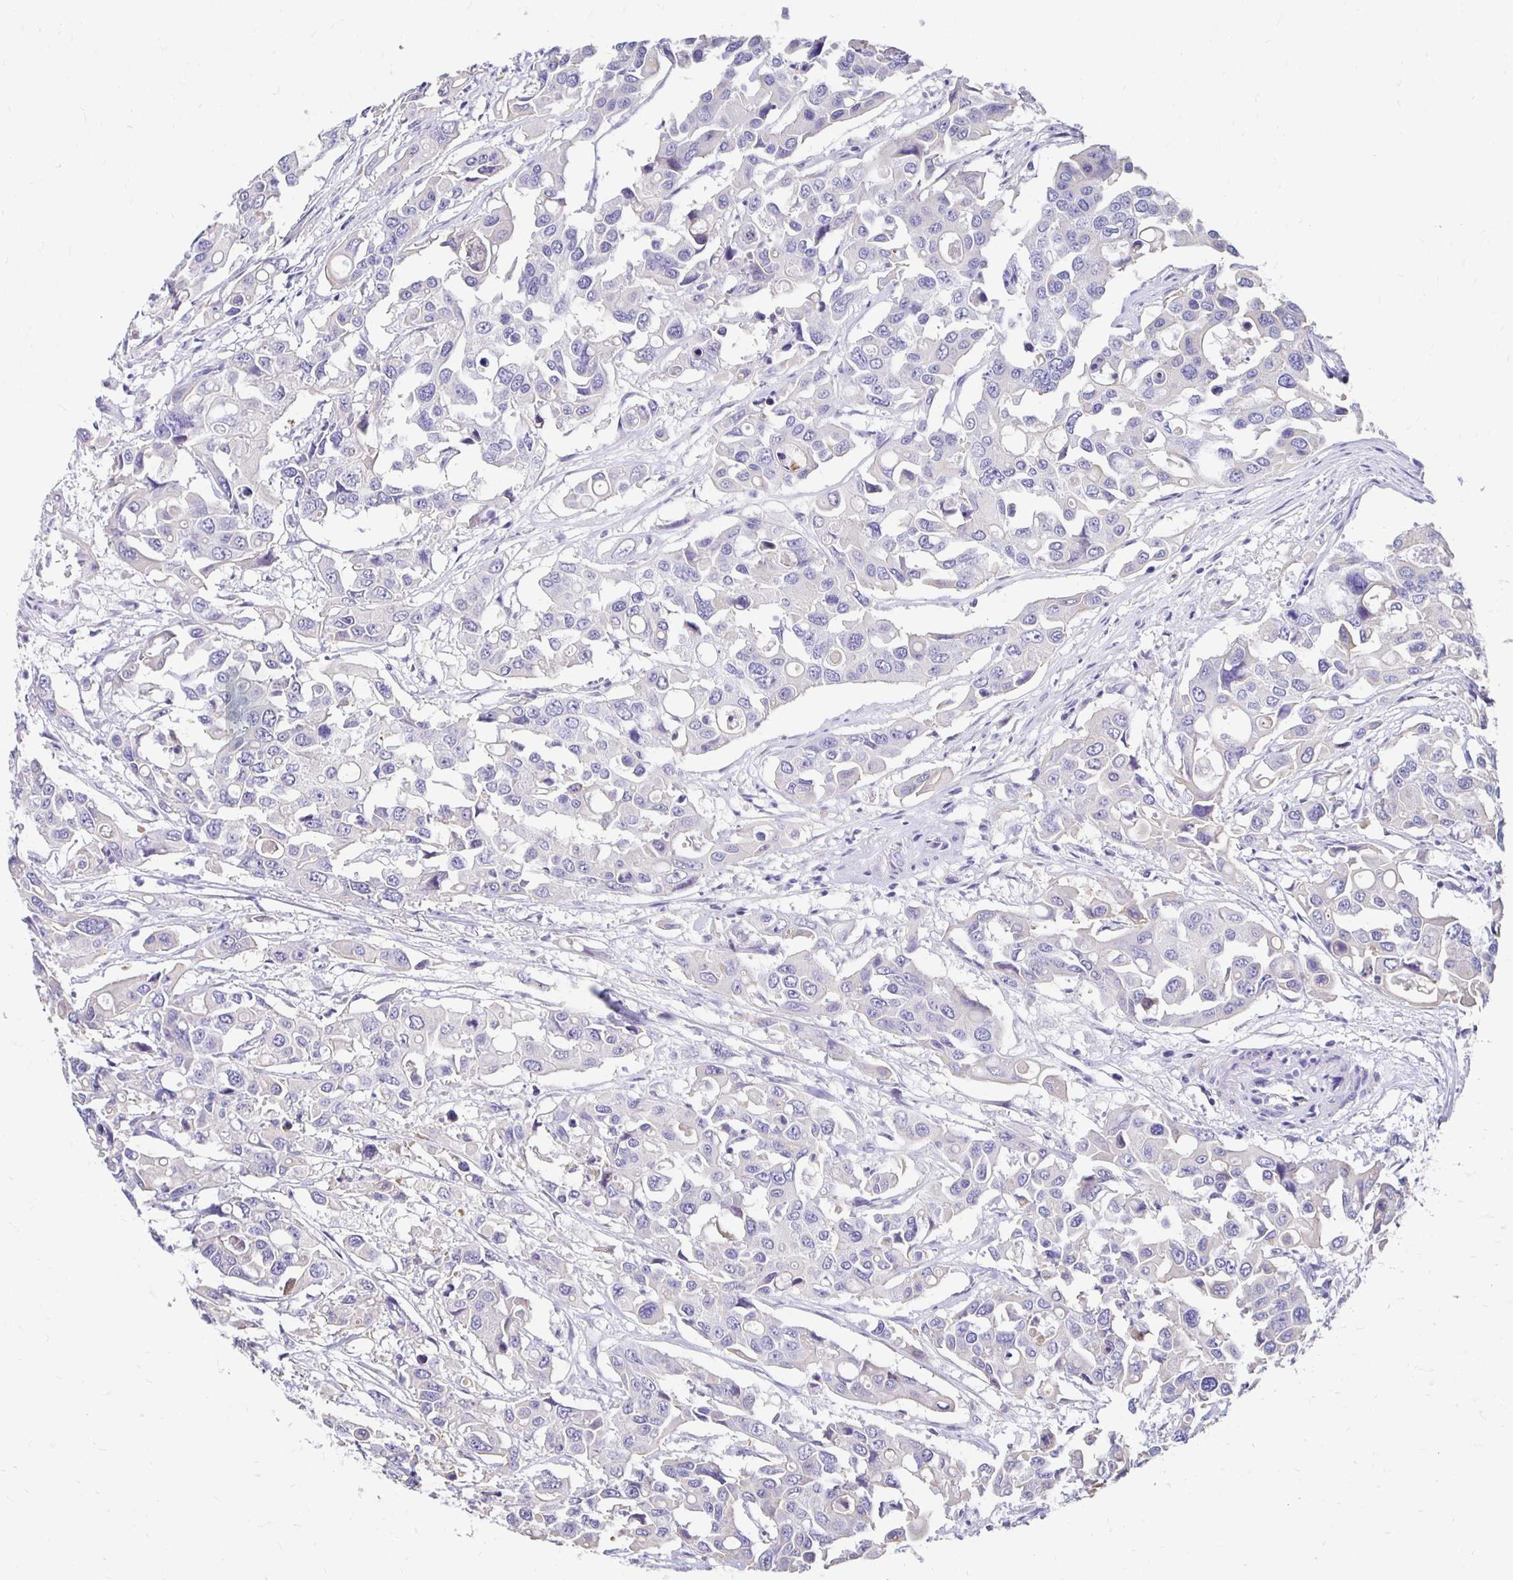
{"staining": {"intensity": "negative", "quantity": "none", "location": "none"}, "tissue": "colorectal cancer", "cell_type": "Tumor cells", "image_type": "cancer", "snomed": [{"axis": "morphology", "description": "Adenocarcinoma, NOS"}, {"axis": "topography", "description": "Colon"}], "caption": "This is a image of IHC staining of colorectal adenocarcinoma, which shows no staining in tumor cells.", "gene": "AKAP6", "patient": {"sex": "male", "age": 77}}